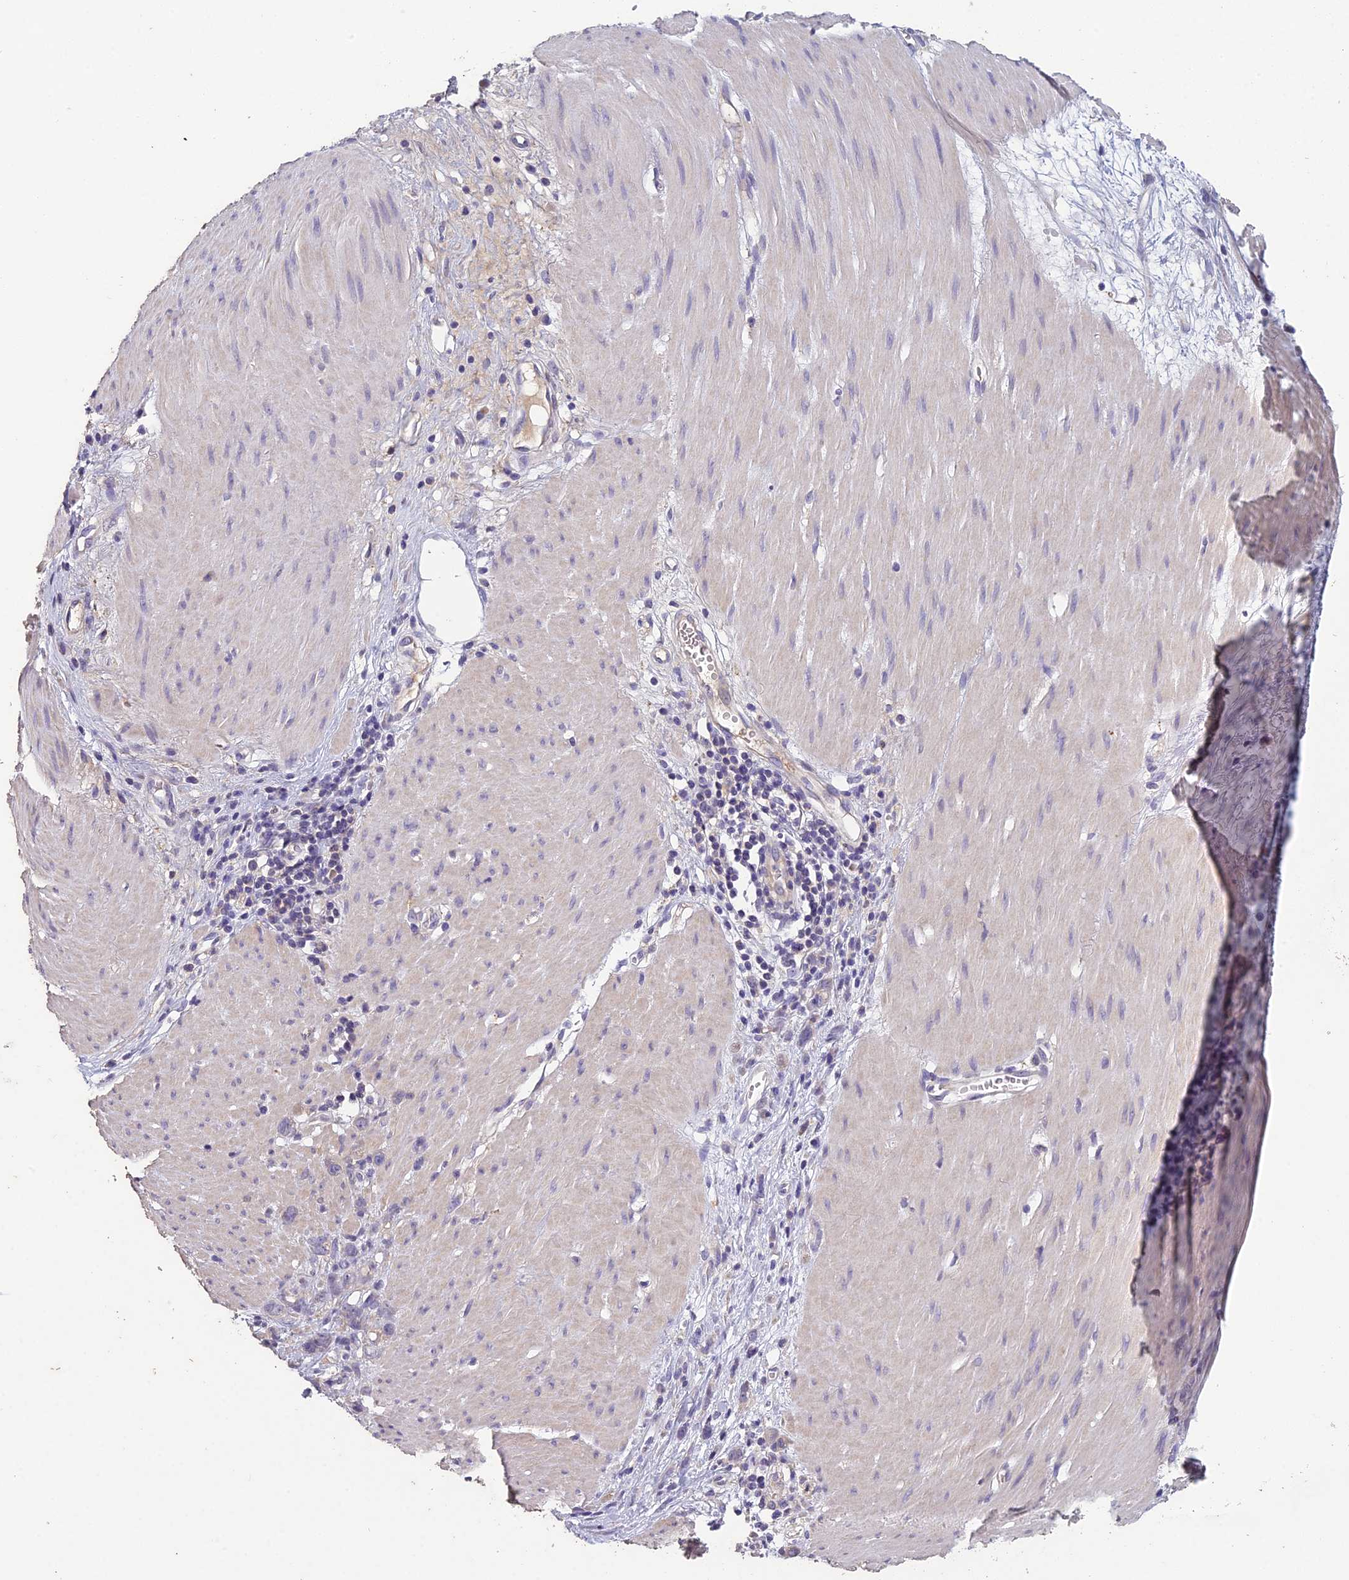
{"staining": {"intensity": "negative", "quantity": "none", "location": "none"}, "tissue": "stomach cancer", "cell_type": "Tumor cells", "image_type": "cancer", "snomed": [{"axis": "morphology", "description": "Adenocarcinoma, NOS"}, {"axis": "topography", "description": "Stomach"}], "caption": "Protein analysis of stomach adenocarcinoma reveals no significant positivity in tumor cells.", "gene": "CEACAM16", "patient": {"sex": "female", "age": 76}}